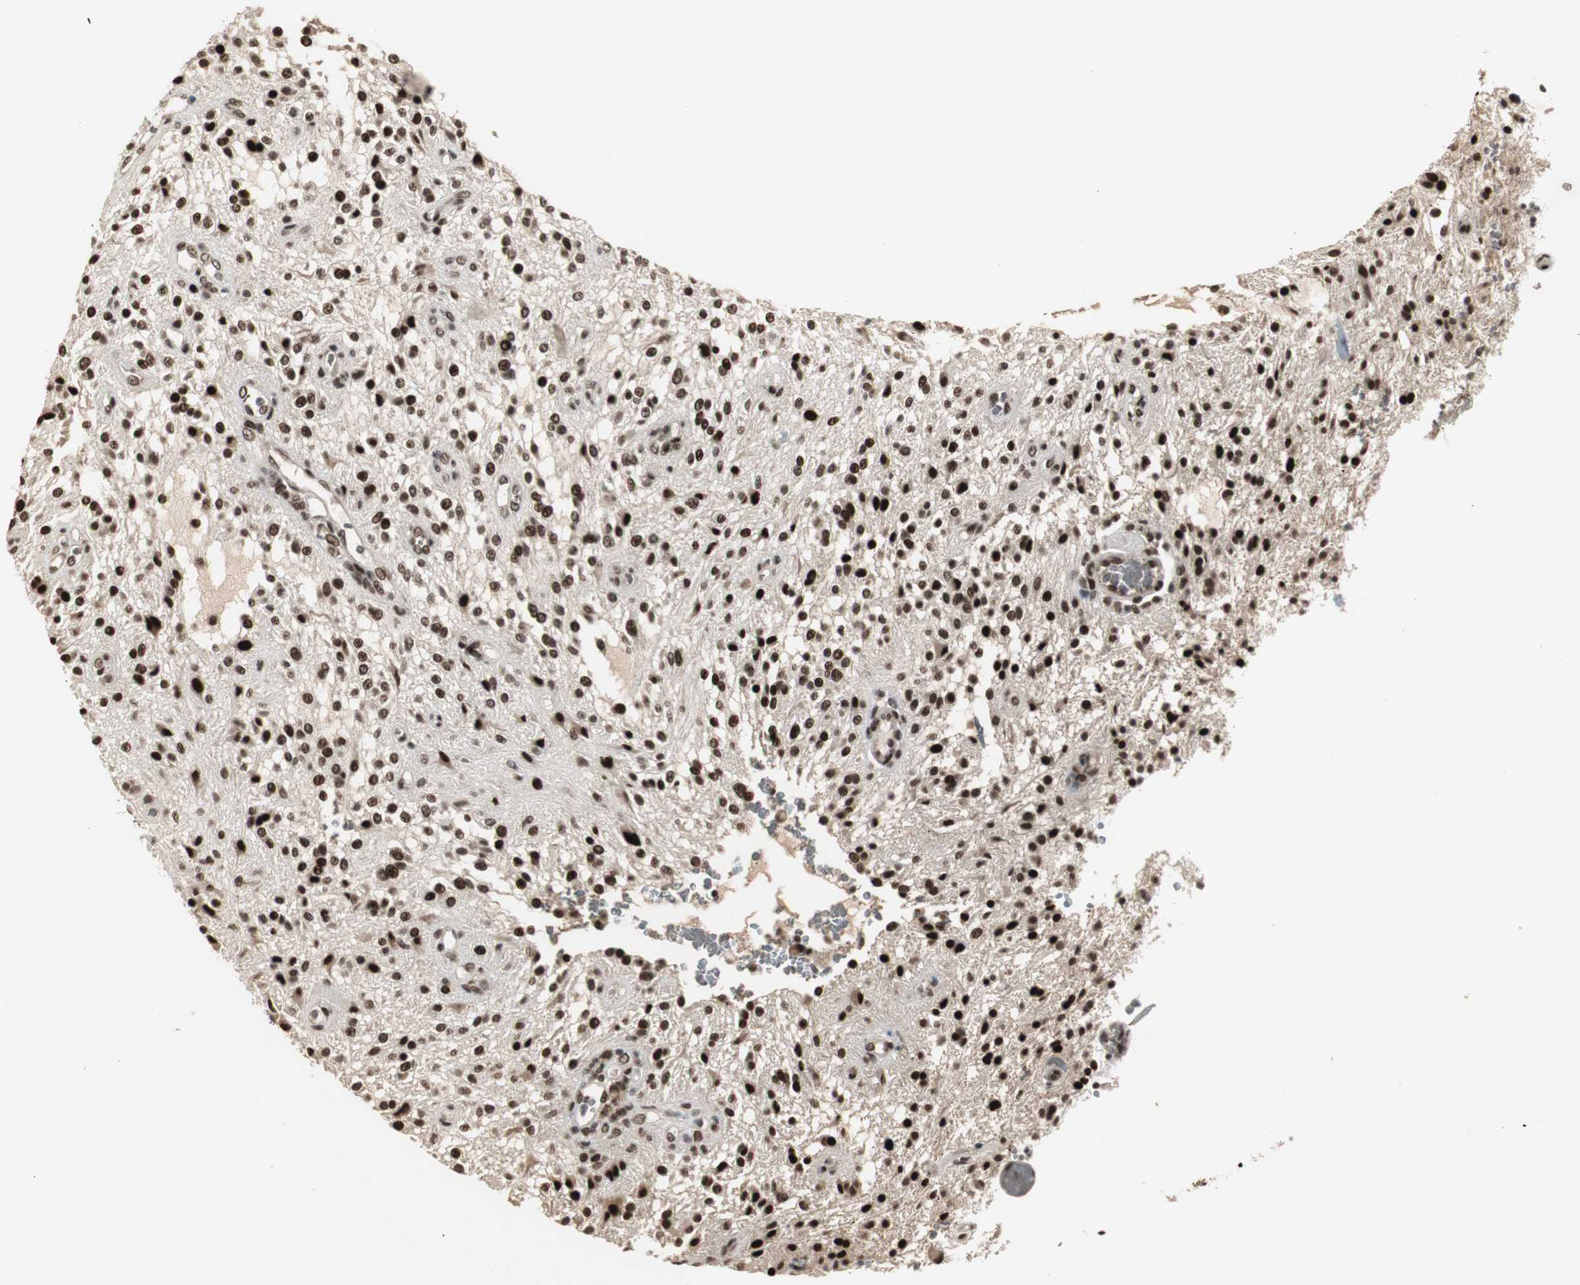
{"staining": {"intensity": "strong", "quantity": ">75%", "location": "nuclear"}, "tissue": "glioma", "cell_type": "Tumor cells", "image_type": "cancer", "snomed": [{"axis": "morphology", "description": "Glioma, malignant, NOS"}, {"axis": "topography", "description": "Cerebellum"}], "caption": "A brown stain labels strong nuclear expression of a protein in malignant glioma tumor cells. Immunohistochemistry stains the protein in brown and the nuclei are stained blue.", "gene": "TAF5", "patient": {"sex": "female", "age": 10}}